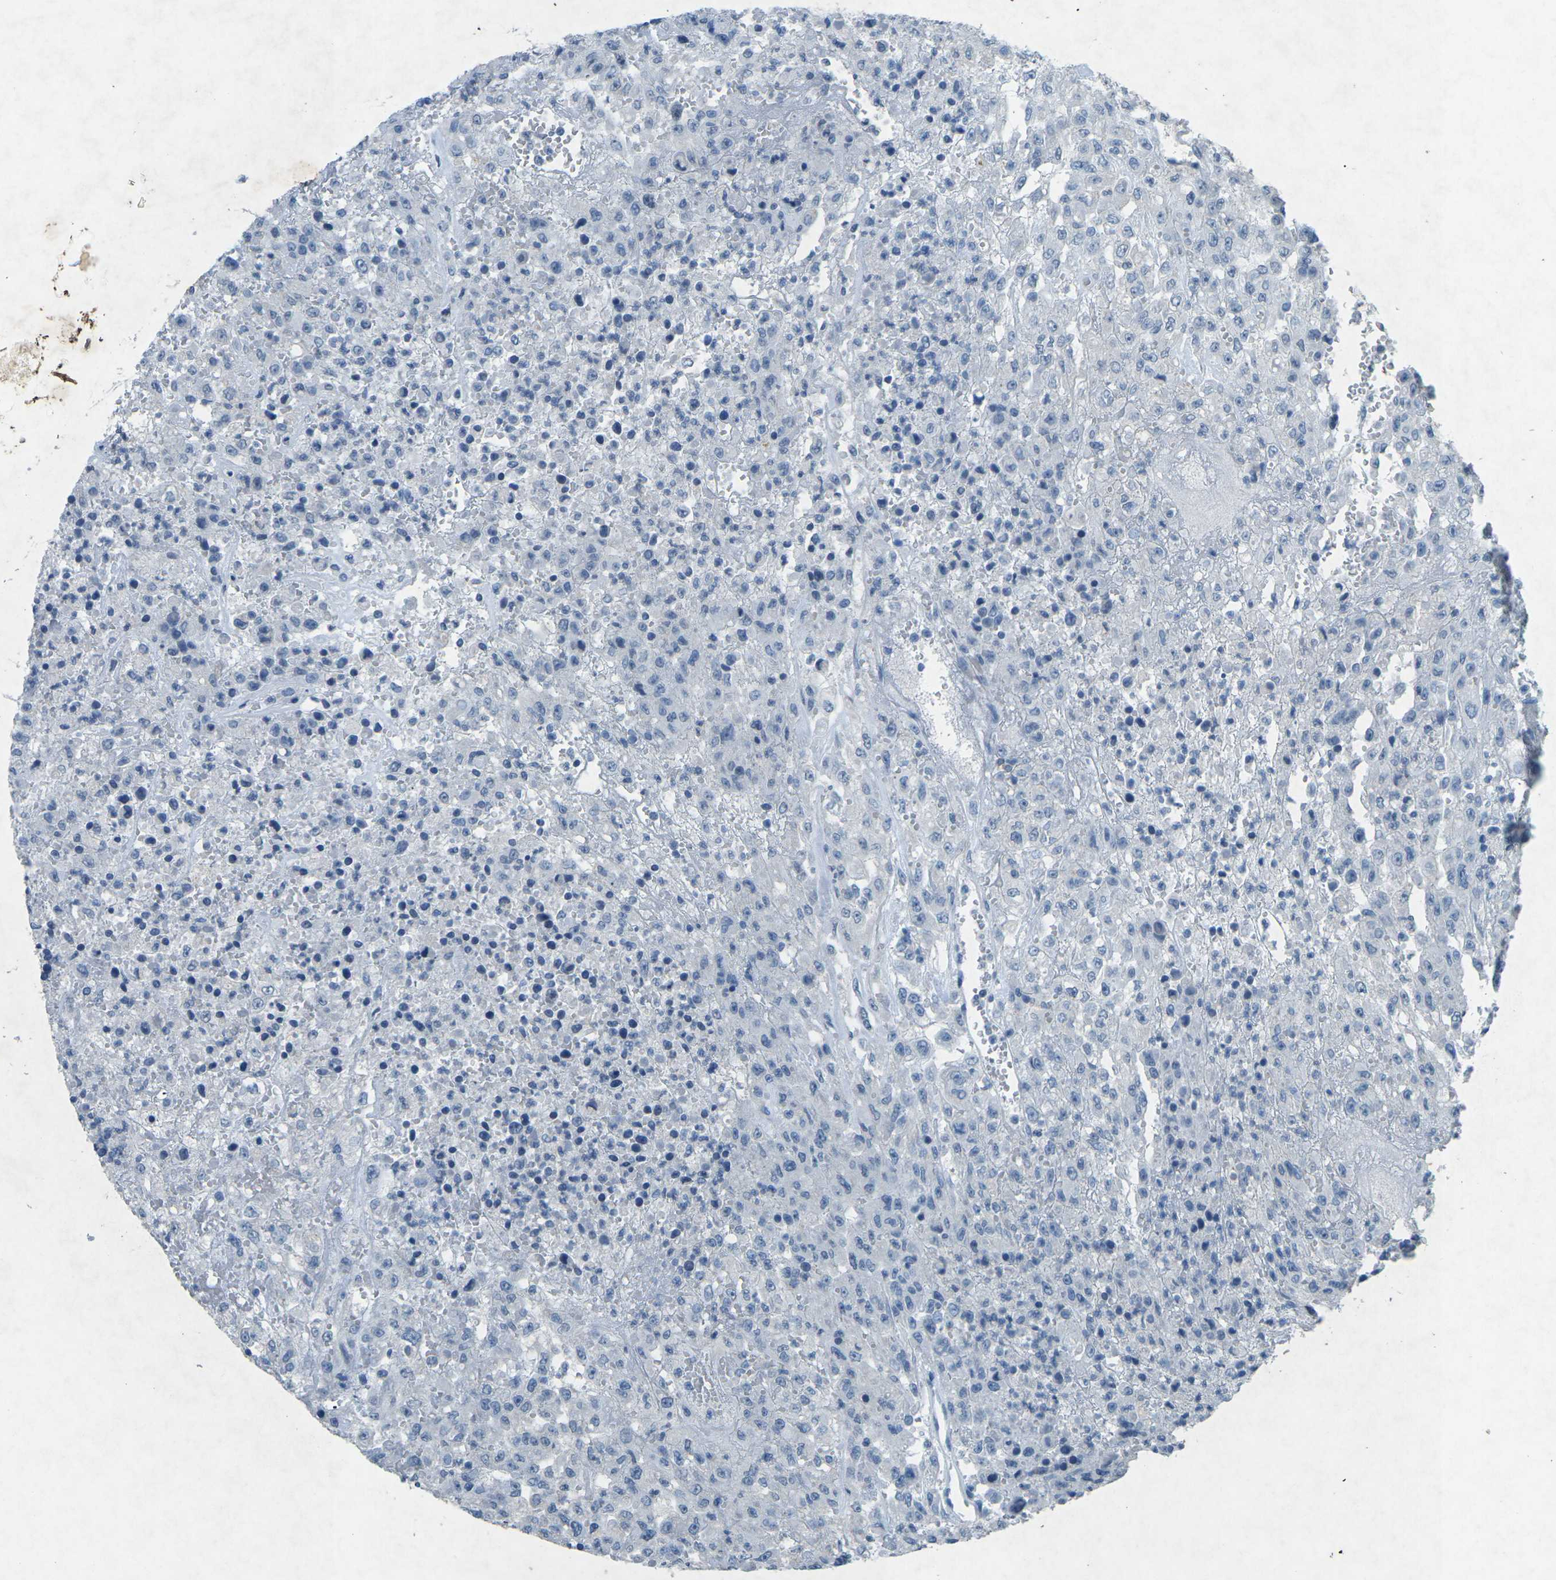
{"staining": {"intensity": "negative", "quantity": "none", "location": "none"}, "tissue": "urothelial cancer", "cell_type": "Tumor cells", "image_type": "cancer", "snomed": [{"axis": "morphology", "description": "Urothelial carcinoma, High grade"}, {"axis": "topography", "description": "Urinary bladder"}], "caption": "IHC of human high-grade urothelial carcinoma reveals no positivity in tumor cells. (Brightfield microscopy of DAB IHC at high magnification).", "gene": "A1BG", "patient": {"sex": "male", "age": 46}}